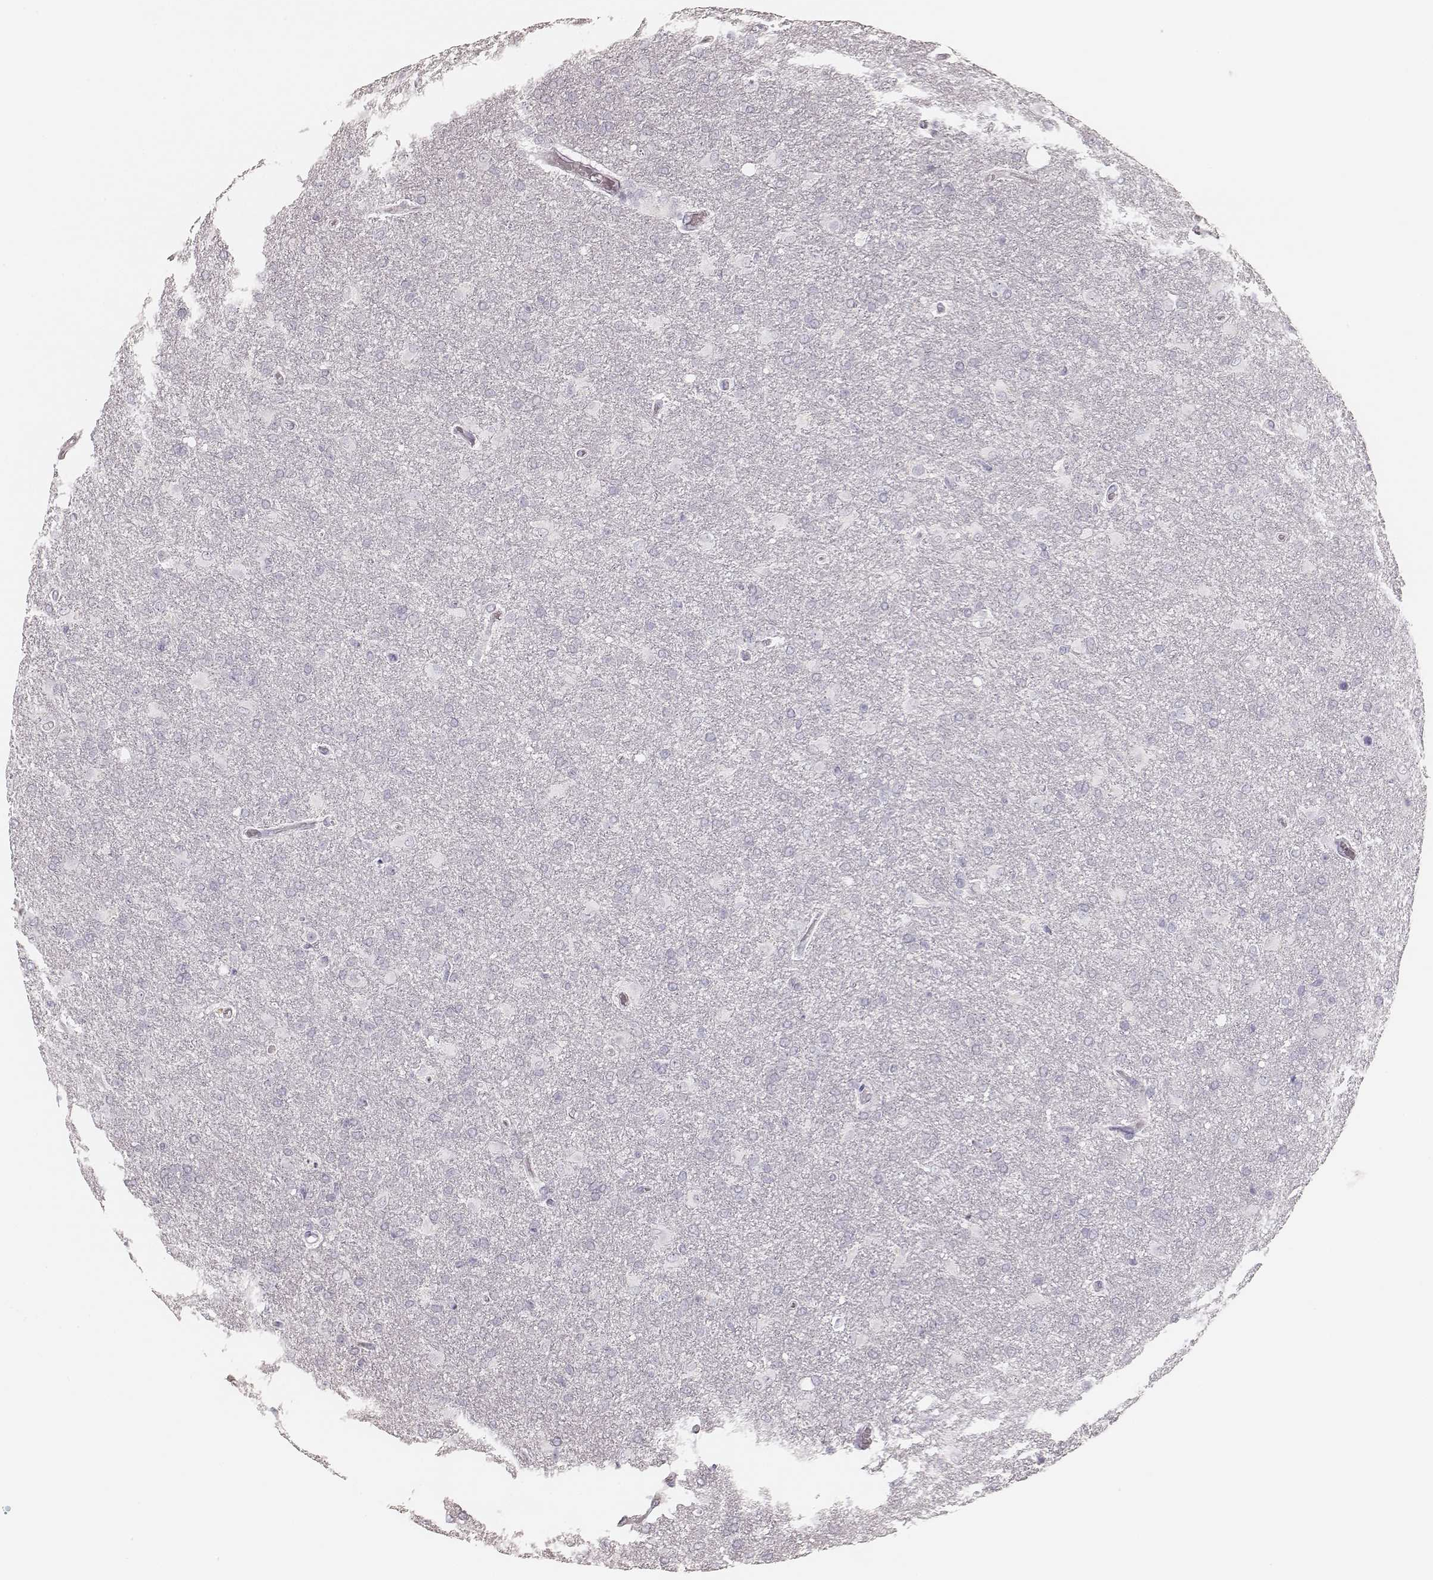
{"staining": {"intensity": "negative", "quantity": "none", "location": "none"}, "tissue": "glioma", "cell_type": "Tumor cells", "image_type": "cancer", "snomed": [{"axis": "morphology", "description": "Glioma, malignant, High grade"}, {"axis": "topography", "description": "Brain"}], "caption": "This is an immunohistochemistry (IHC) micrograph of malignant high-grade glioma. There is no staining in tumor cells.", "gene": "KRT82", "patient": {"sex": "male", "age": 68}}